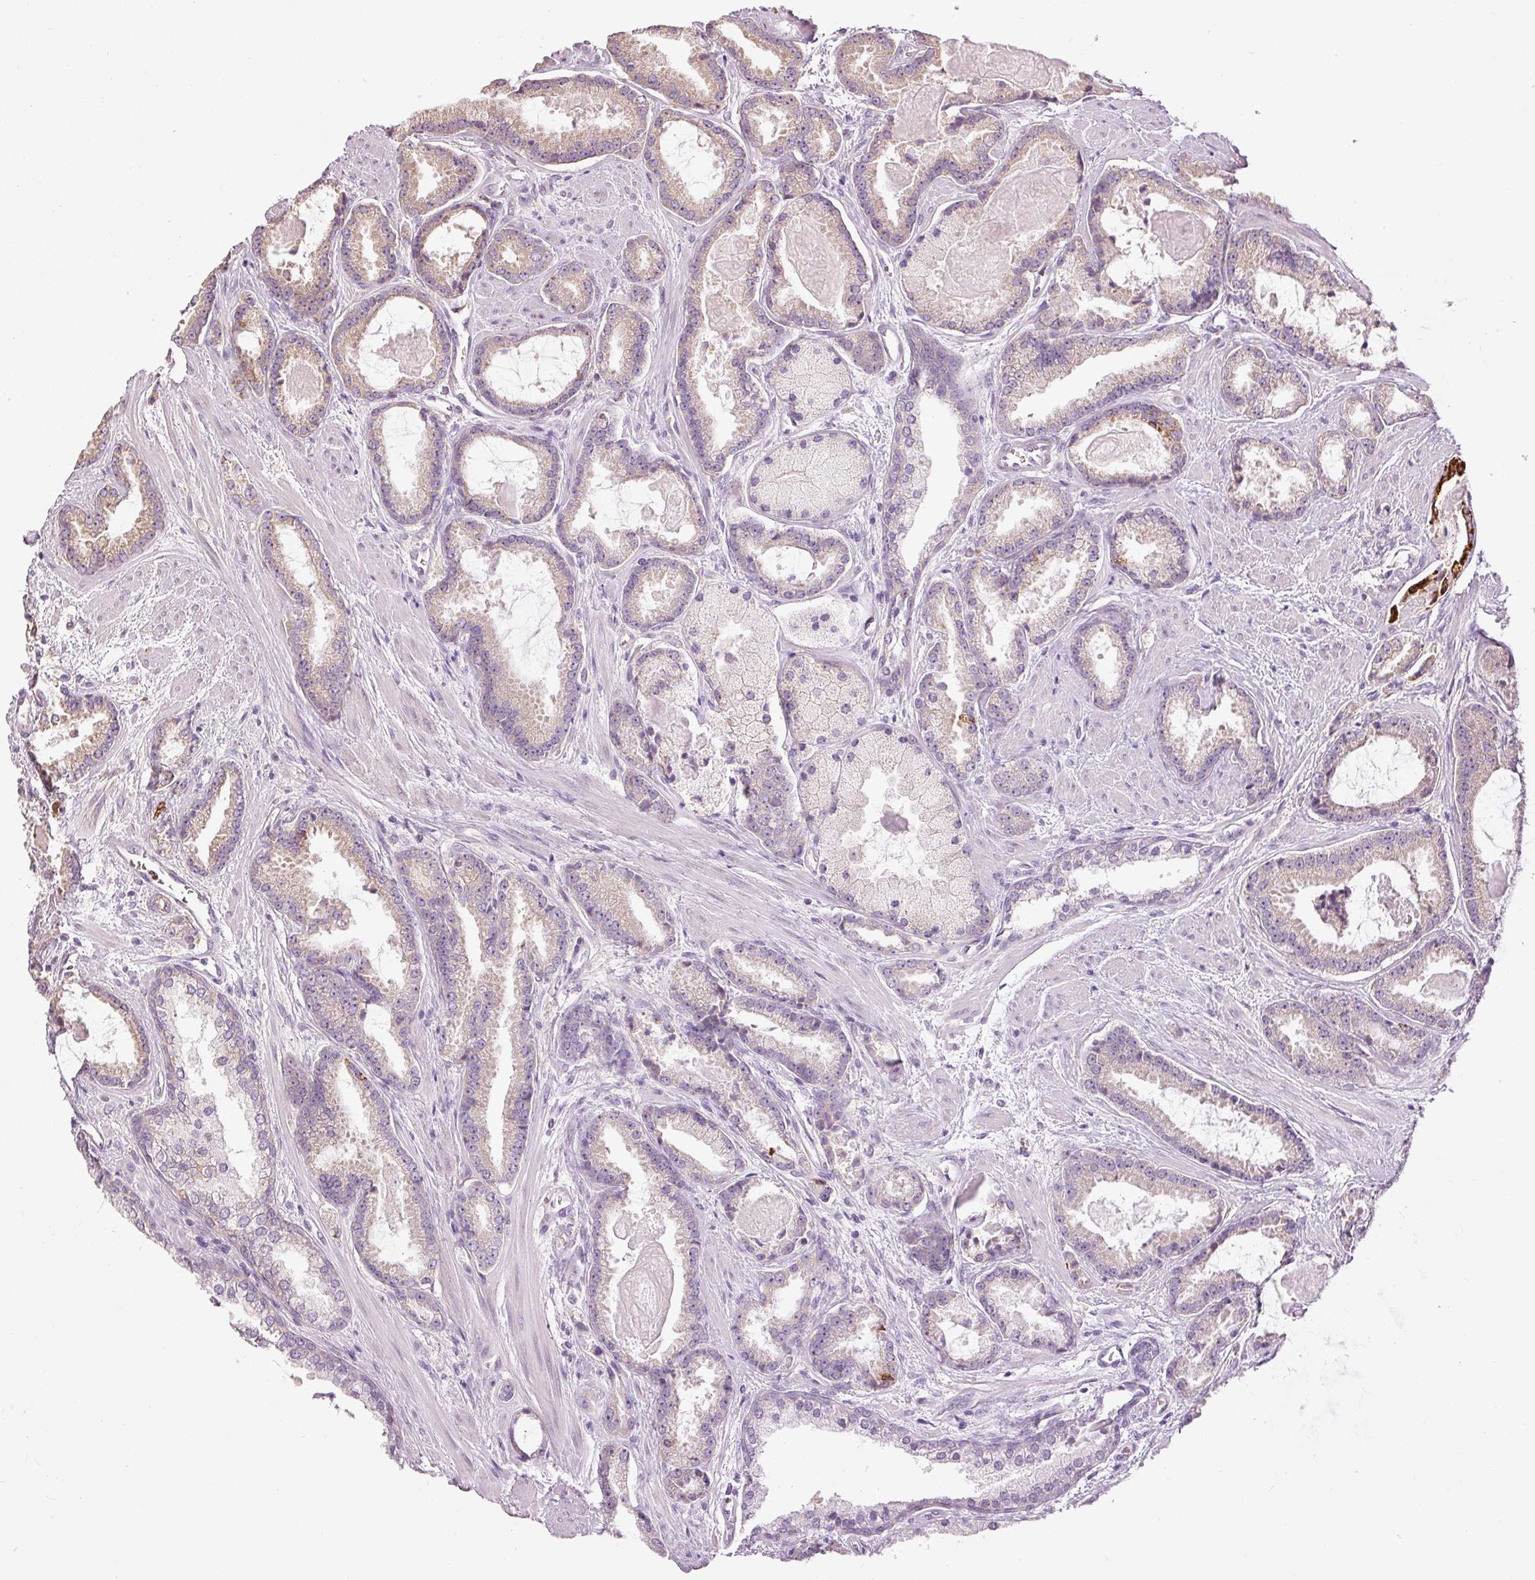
{"staining": {"intensity": "weak", "quantity": "25%-75%", "location": "cytoplasmic/membranous"}, "tissue": "prostate cancer", "cell_type": "Tumor cells", "image_type": "cancer", "snomed": [{"axis": "morphology", "description": "Adenocarcinoma, Low grade"}, {"axis": "topography", "description": "Prostate"}], "caption": "A high-resolution image shows IHC staining of prostate cancer (adenocarcinoma (low-grade)), which displays weak cytoplasmic/membranous expression in approximately 25%-75% of tumor cells. The staining is performed using DAB (3,3'-diaminobenzidine) brown chromogen to label protein expression. The nuclei are counter-stained blue using hematoxylin.", "gene": "MTHFD1L", "patient": {"sex": "male", "age": 62}}